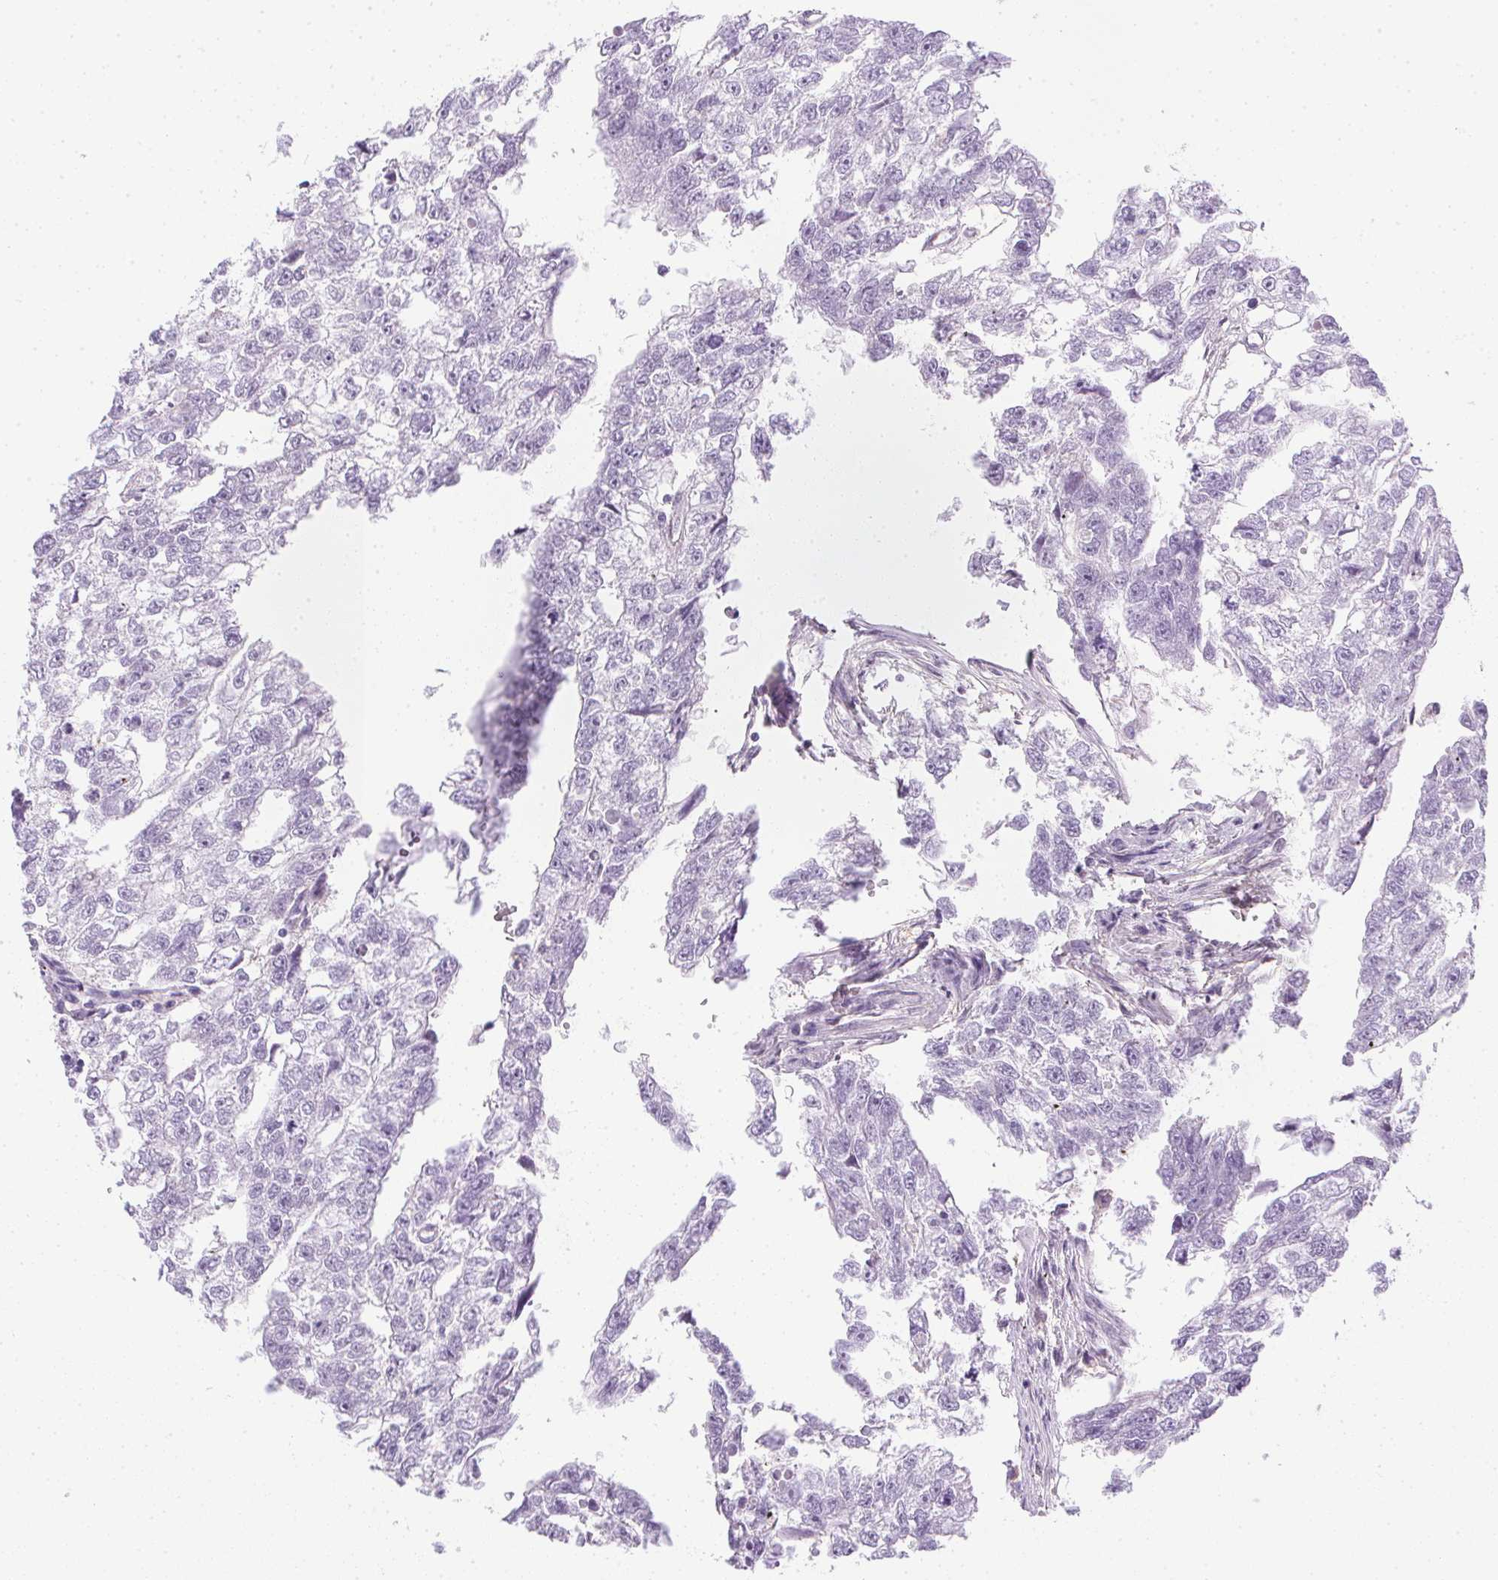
{"staining": {"intensity": "negative", "quantity": "none", "location": "none"}, "tissue": "testis cancer", "cell_type": "Tumor cells", "image_type": "cancer", "snomed": [{"axis": "morphology", "description": "Carcinoma, Embryonal, NOS"}, {"axis": "morphology", "description": "Teratoma, malignant, NOS"}, {"axis": "topography", "description": "Testis"}], "caption": "High magnification brightfield microscopy of testis embryonal carcinoma stained with DAB (brown) and counterstained with hematoxylin (blue): tumor cells show no significant staining.", "gene": "PRL", "patient": {"sex": "male", "age": 44}}